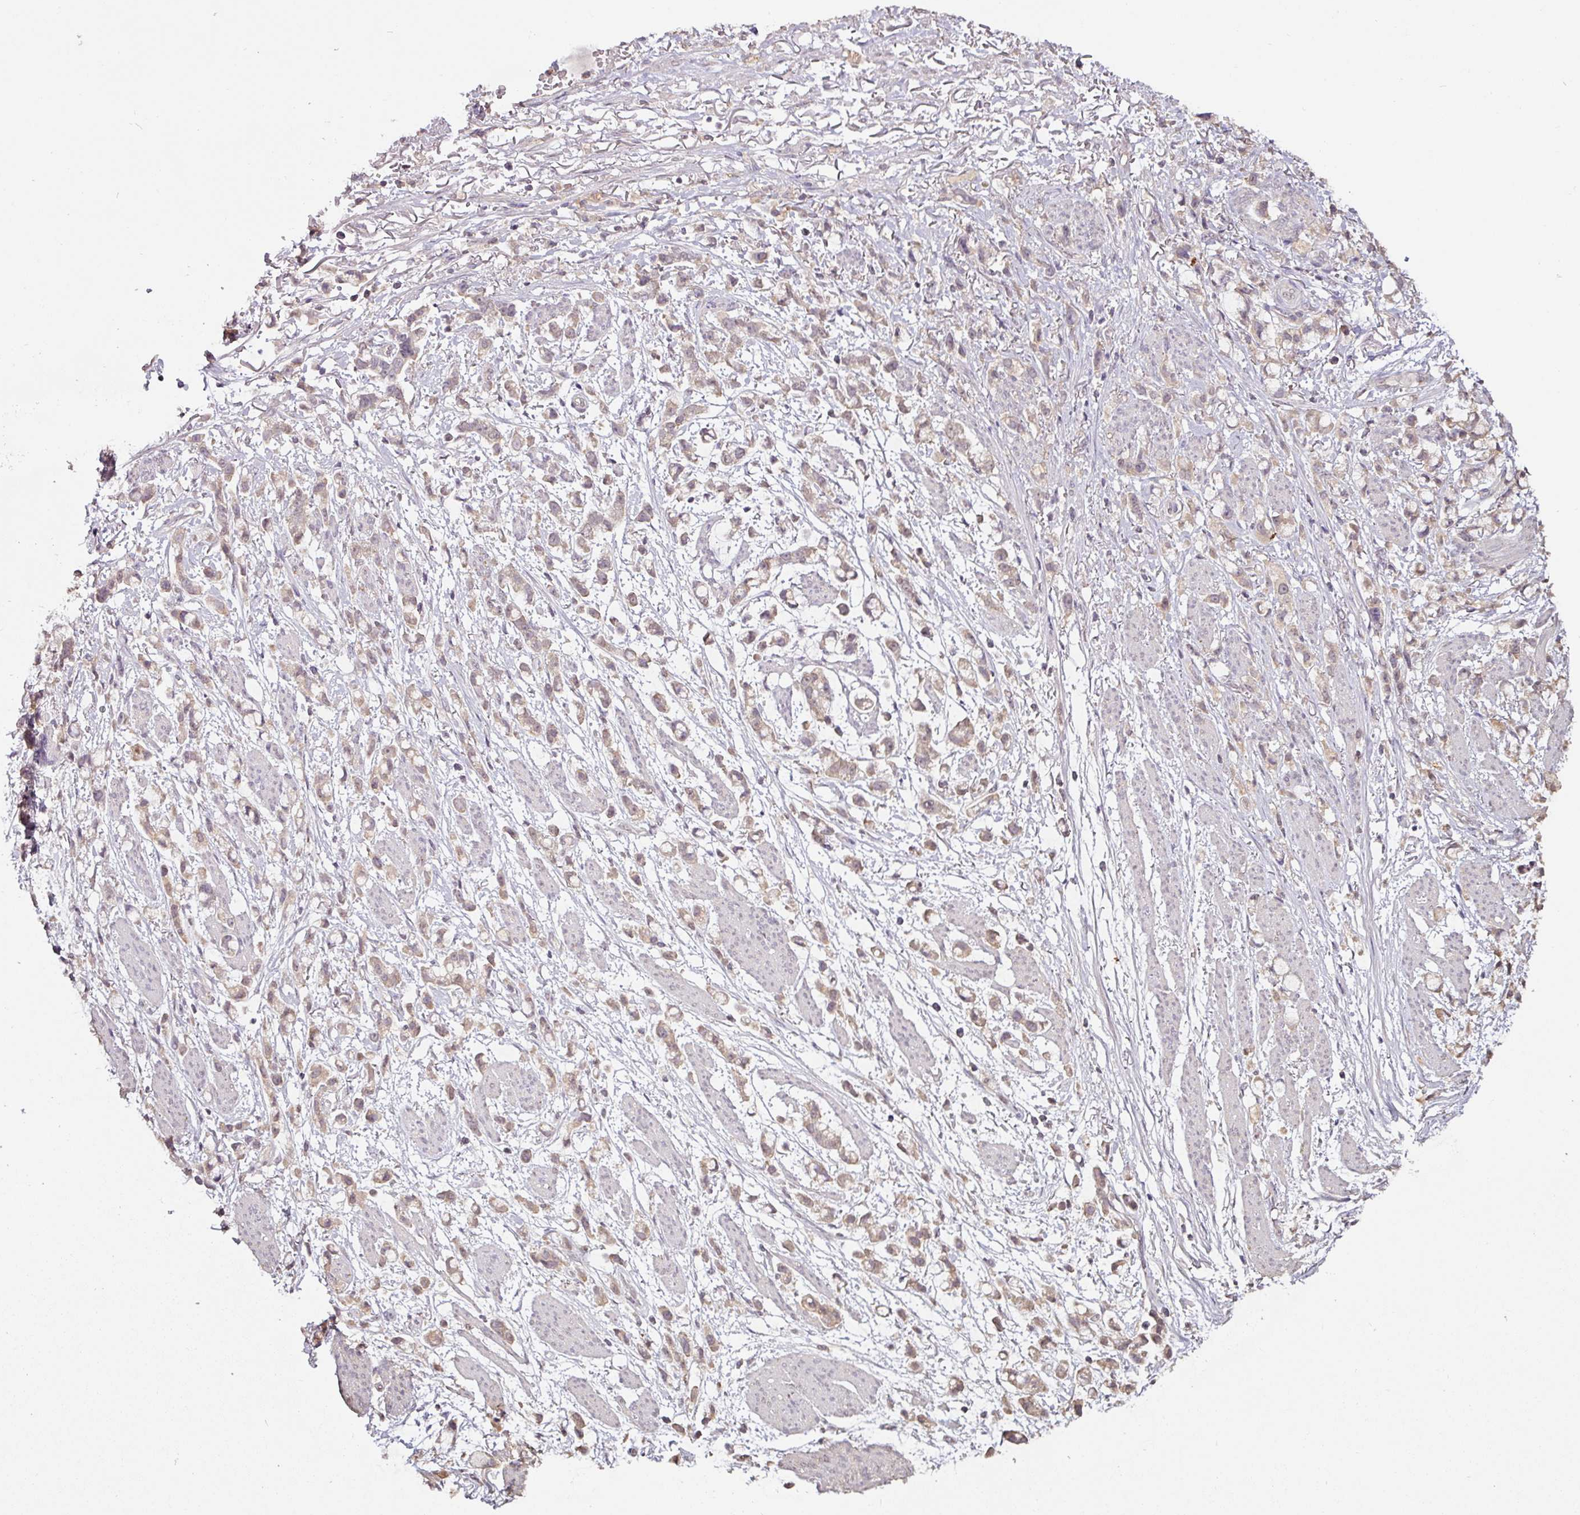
{"staining": {"intensity": "weak", "quantity": "25%-75%", "location": "cytoplasmic/membranous"}, "tissue": "stomach cancer", "cell_type": "Tumor cells", "image_type": "cancer", "snomed": [{"axis": "morphology", "description": "Adenocarcinoma, NOS"}, {"axis": "topography", "description": "Stomach"}], "caption": "Stomach cancer tissue displays weak cytoplasmic/membranous positivity in about 25%-75% of tumor cells The staining is performed using DAB (3,3'-diaminobenzidine) brown chromogen to label protein expression. The nuclei are counter-stained blue using hematoxylin.", "gene": "RPL38", "patient": {"sex": "female", "age": 81}}